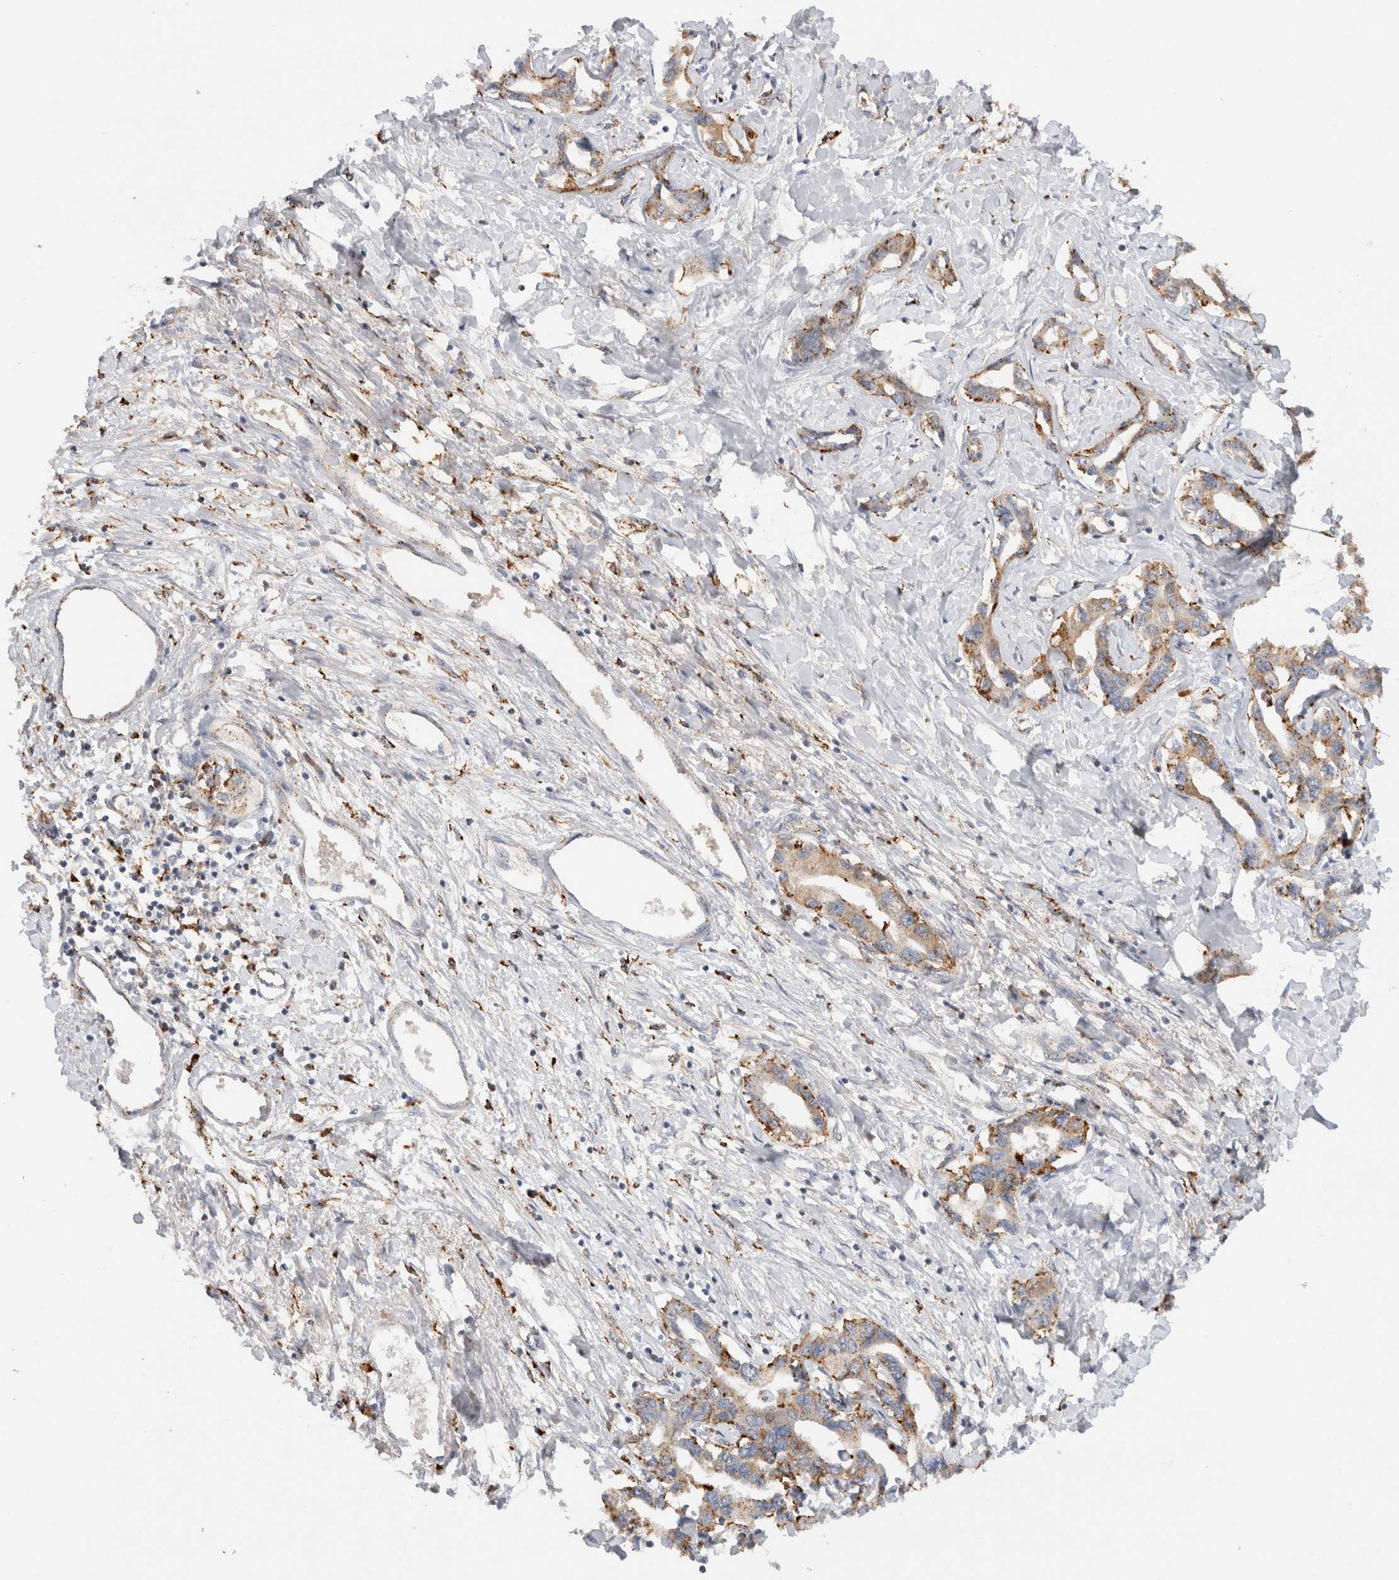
{"staining": {"intensity": "moderate", "quantity": ">75%", "location": "cytoplasmic/membranous"}, "tissue": "liver cancer", "cell_type": "Tumor cells", "image_type": "cancer", "snomed": [{"axis": "morphology", "description": "Cholangiocarcinoma"}, {"axis": "topography", "description": "Liver"}], "caption": "IHC of liver cancer (cholangiocarcinoma) demonstrates medium levels of moderate cytoplasmic/membranous positivity in about >75% of tumor cells. (DAB IHC, brown staining for protein, blue staining for nuclei).", "gene": "GNS", "patient": {"sex": "male", "age": 59}}